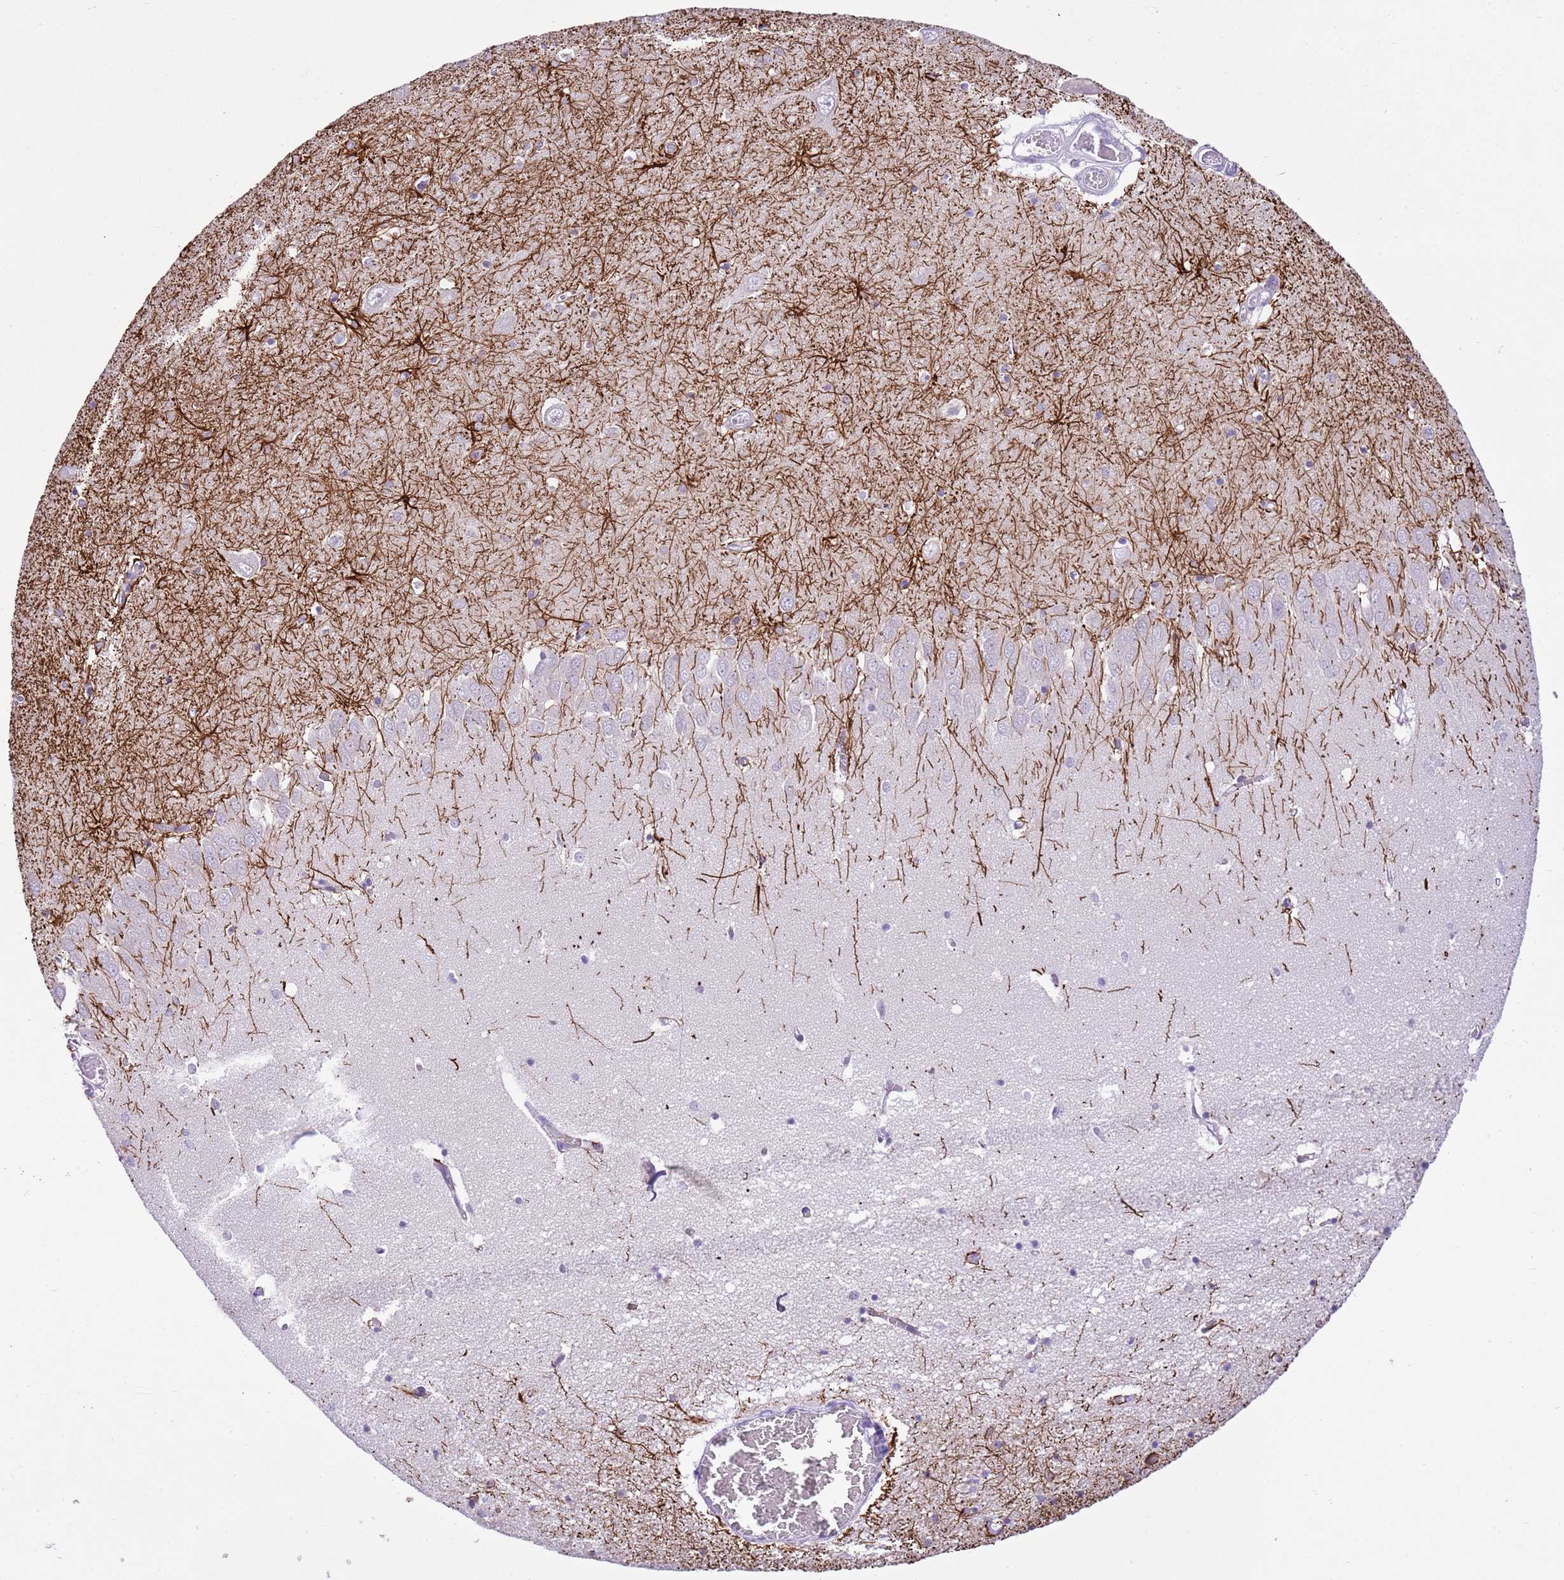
{"staining": {"intensity": "strong", "quantity": "<25%", "location": "cytoplasmic/membranous"}, "tissue": "hippocampus", "cell_type": "Glial cells", "image_type": "normal", "snomed": [{"axis": "morphology", "description": "Normal tissue, NOS"}, {"axis": "topography", "description": "Hippocampus"}], "caption": "This image shows immunohistochemistry staining of benign hippocampus, with medium strong cytoplasmic/membranous staining in approximately <25% of glial cells.", "gene": "XPO7", "patient": {"sex": "male", "age": 70}}